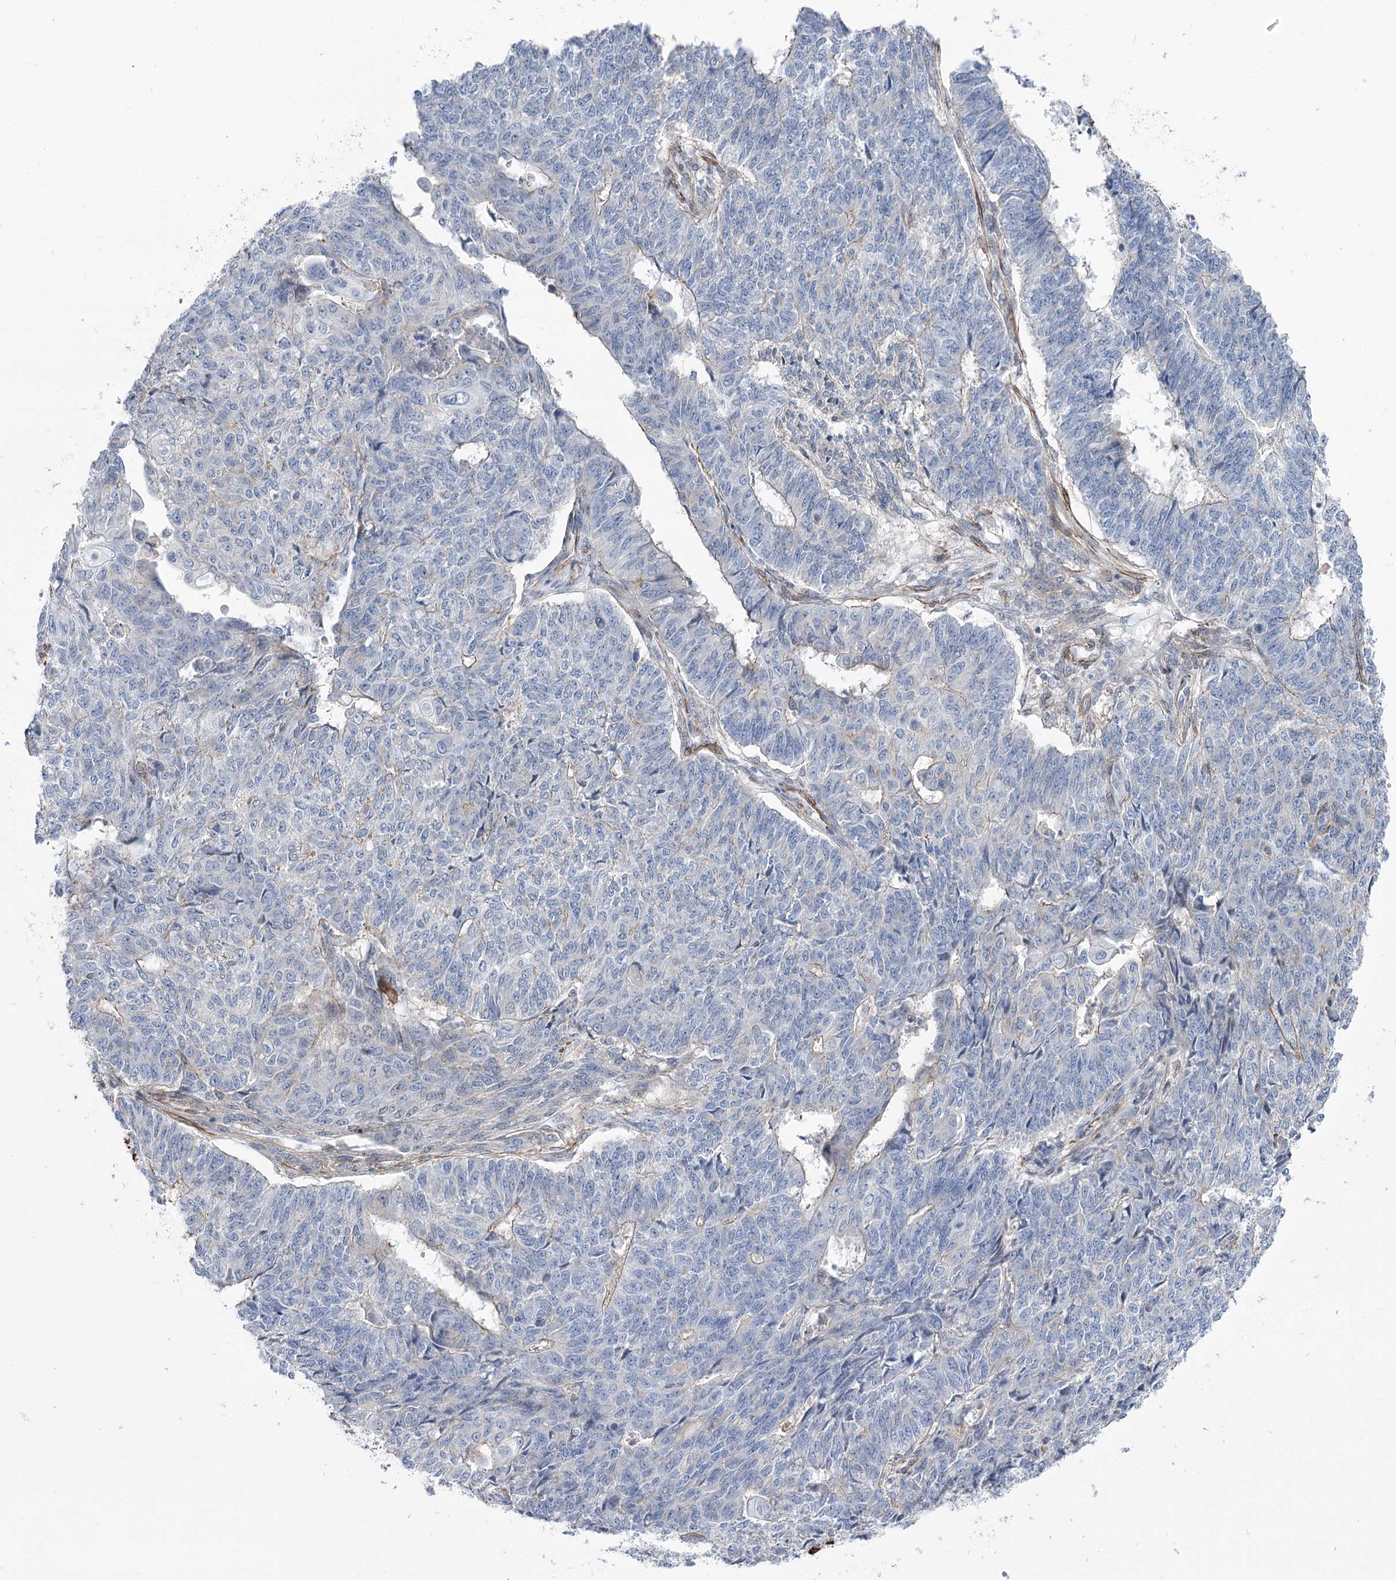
{"staining": {"intensity": "weak", "quantity": "<25%", "location": "cytoplasmic/membranous"}, "tissue": "endometrial cancer", "cell_type": "Tumor cells", "image_type": "cancer", "snomed": [{"axis": "morphology", "description": "Adenocarcinoma, NOS"}, {"axis": "topography", "description": "Endometrium"}], "caption": "A photomicrograph of endometrial cancer stained for a protein displays no brown staining in tumor cells. (DAB immunohistochemistry (IHC) visualized using brightfield microscopy, high magnification).", "gene": "WASHC3", "patient": {"sex": "female", "age": 32}}